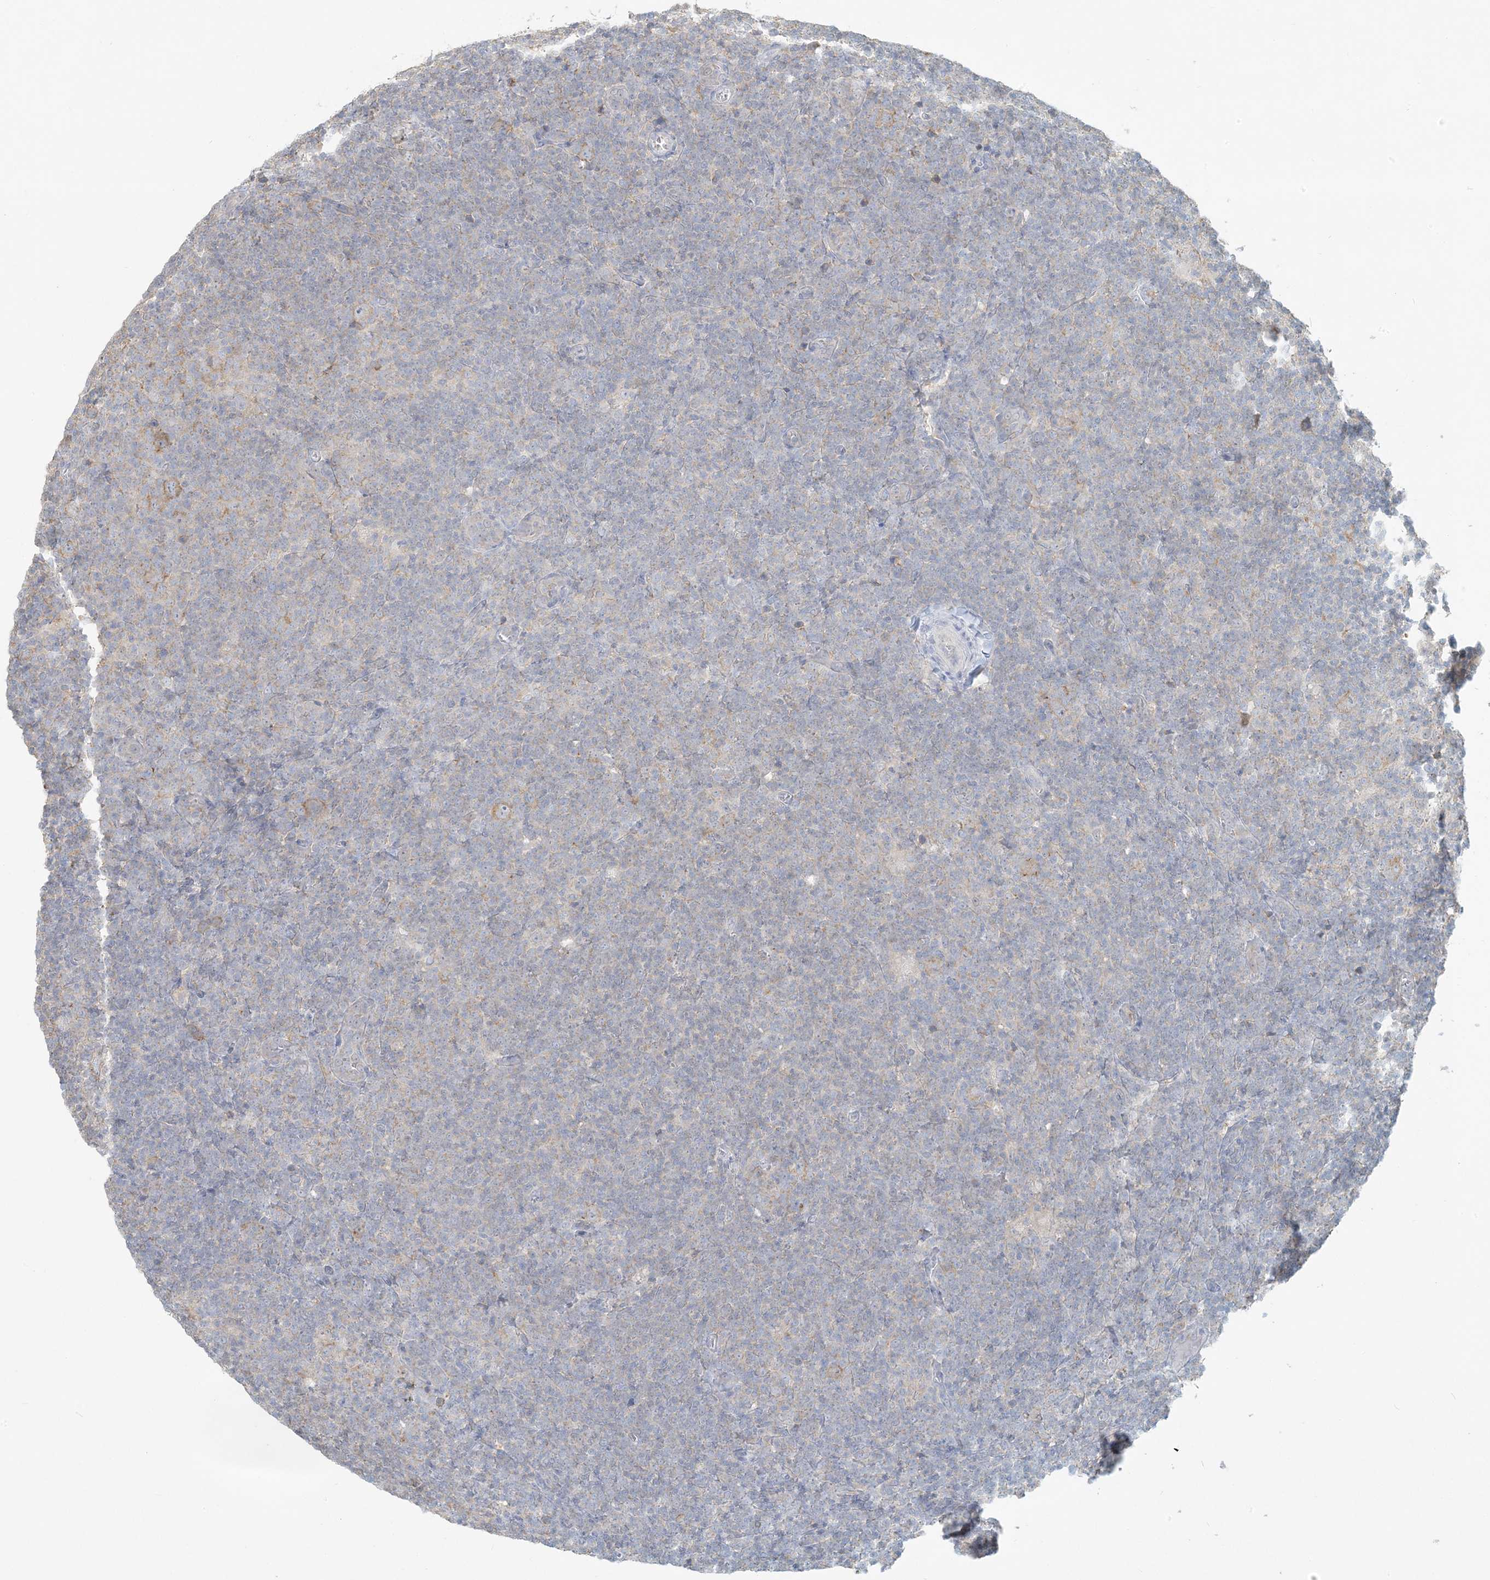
{"staining": {"intensity": "weak", "quantity": ">75%", "location": "cytoplasmic/membranous"}, "tissue": "lymphoma", "cell_type": "Tumor cells", "image_type": "cancer", "snomed": [{"axis": "morphology", "description": "Hodgkin's disease, NOS"}, {"axis": "topography", "description": "Lymph node"}], "caption": "Hodgkin's disease tissue reveals weak cytoplasmic/membranous positivity in about >75% of tumor cells", "gene": "HACL1", "patient": {"sex": "female", "age": 57}}